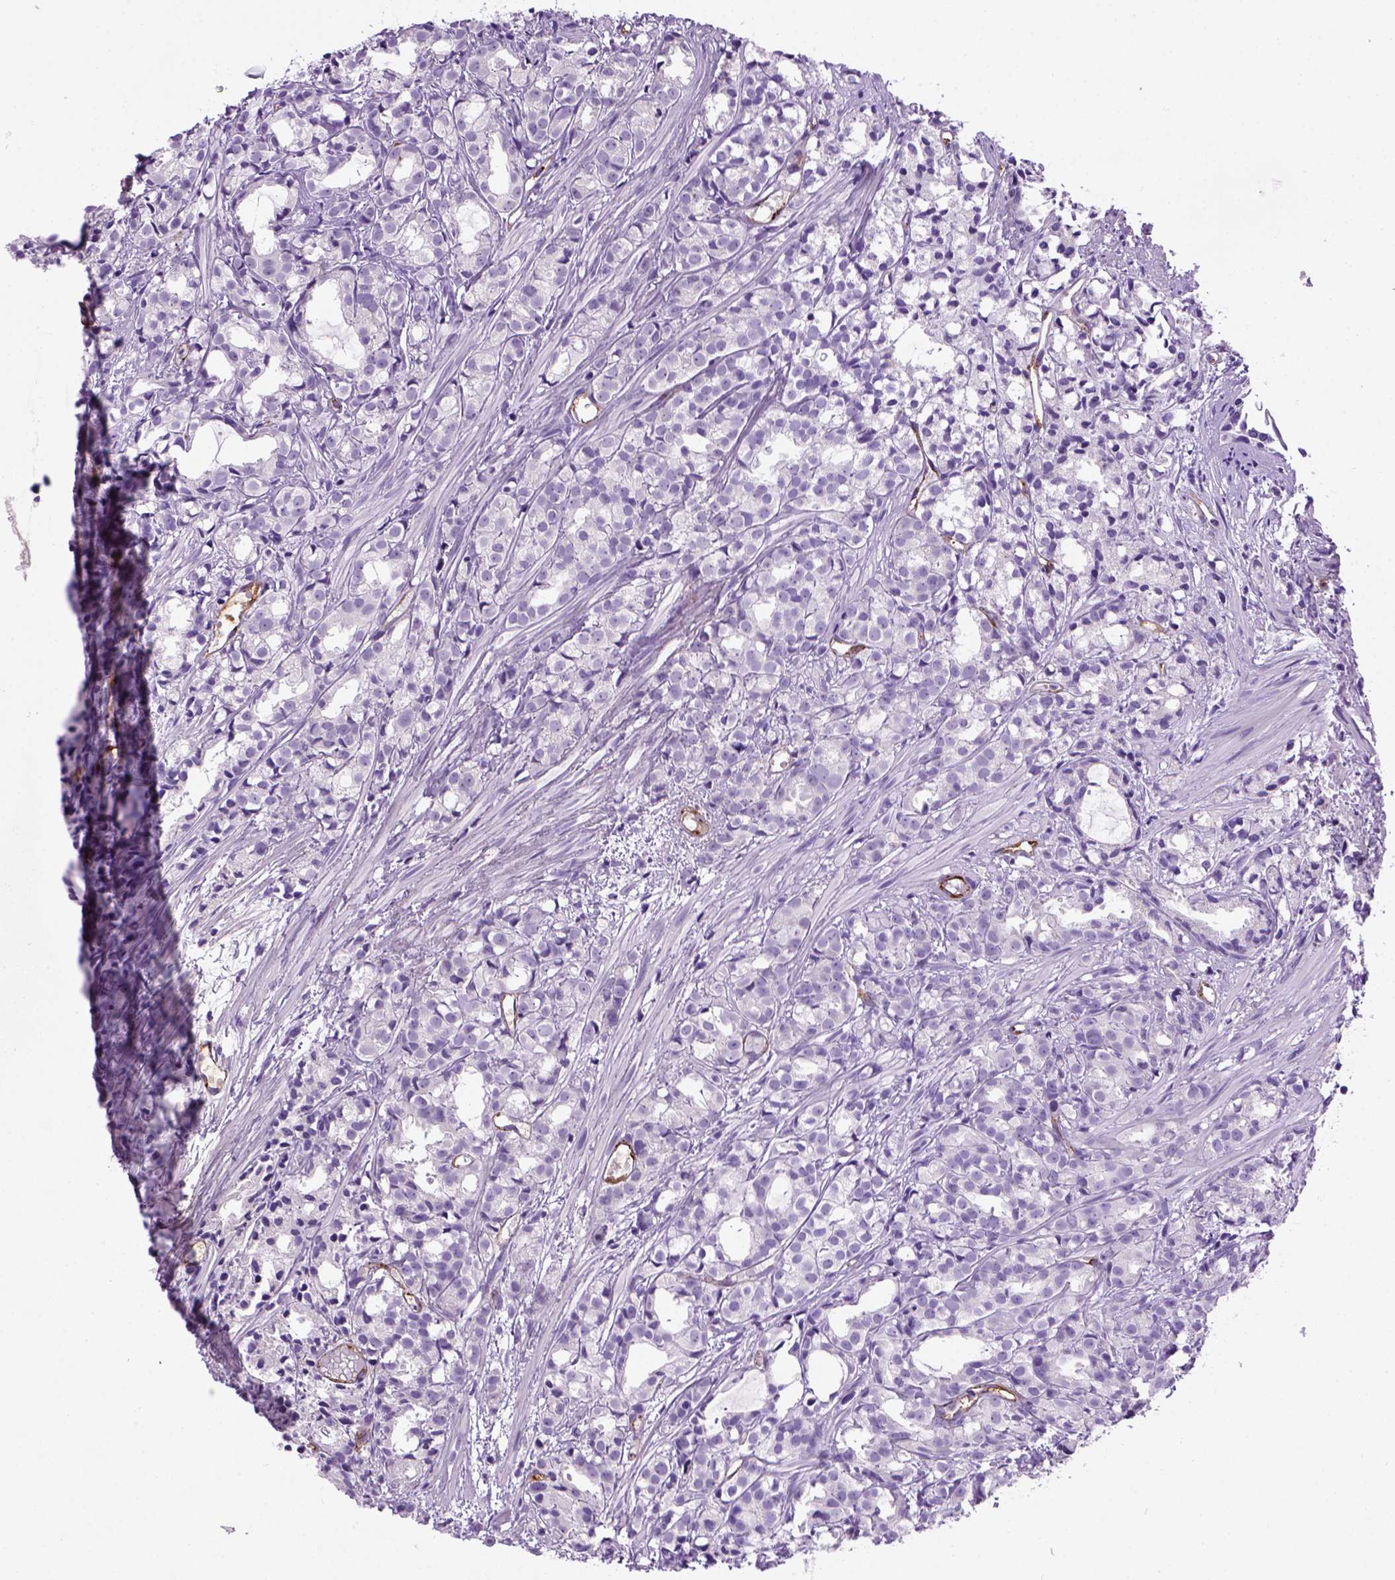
{"staining": {"intensity": "negative", "quantity": "none", "location": "none"}, "tissue": "prostate cancer", "cell_type": "Tumor cells", "image_type": "cancer", "snomed": [{"axis": "morphology", "description": "Adenocarcinoma, High grade"}, {"axis": "topography", "description": "Prostate"}], "caption": "DAB immunohistochemical staining of human prostate adenocarcinoma (high-grade) shows no significant positivity in tumor cells.", "gene": "VWF", "patient": {"sex": "male", "age": 79}}